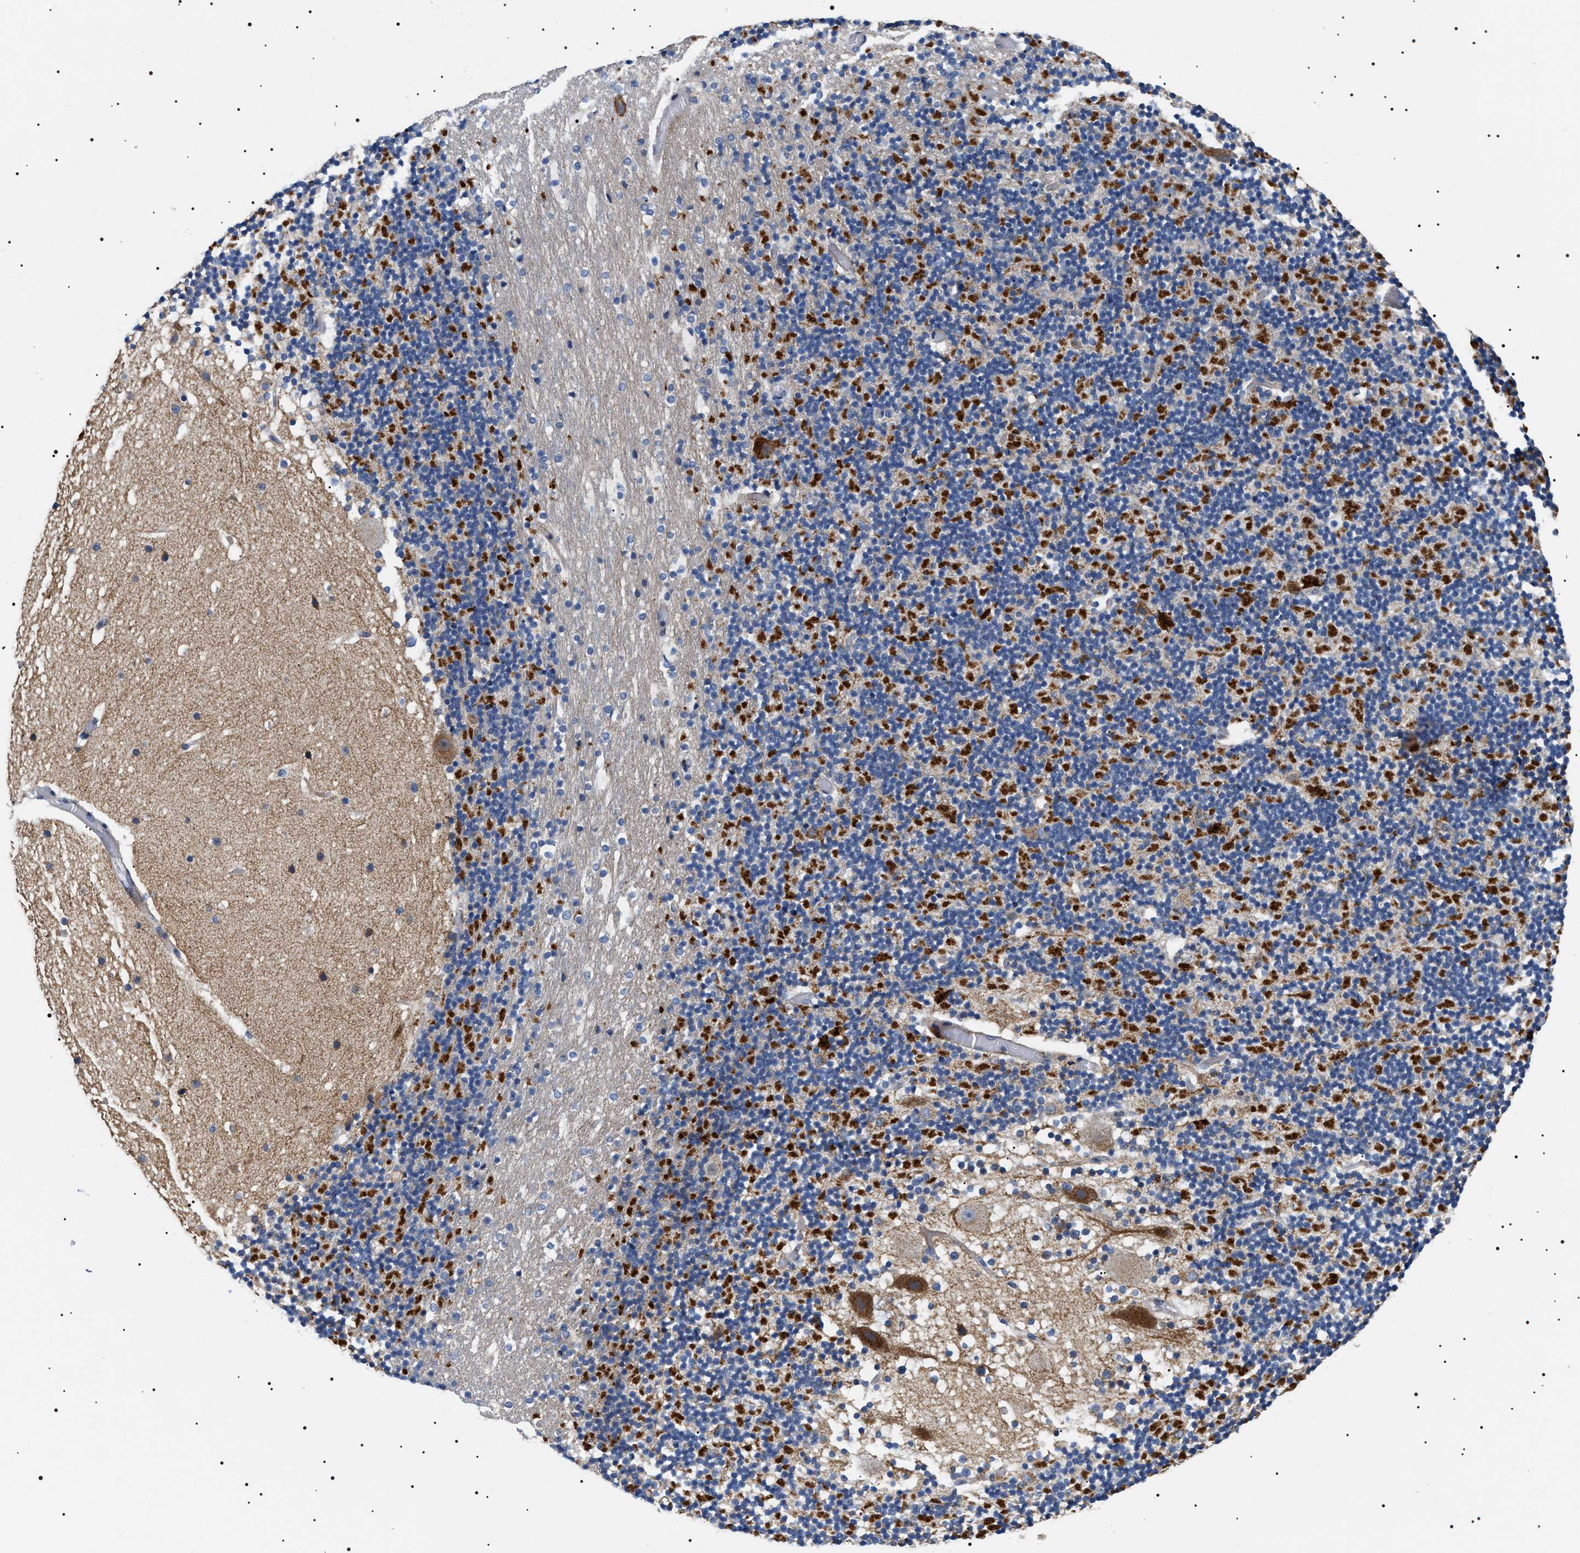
{"staining": {"intensity": "strong", "quantity": "<25%", "location": "cytoplasmic/membranous"}, "tissue": "cerebellum", "cell_type": "Cells in granular layer", "image_type": "normal", "snomed": [{"axis": "morphology", "description": "Normal tissue, NOS"}, {"axis": "topography", "description": "Cerebellum"}], "caption": "Cells in granular layer show medium levels of strong cytoplasmic/membranous expression in approximately <25% of cells in benign human cerebellum.", "gene": "TMEM222", "patient": {"sex": "male", "age": 57}}